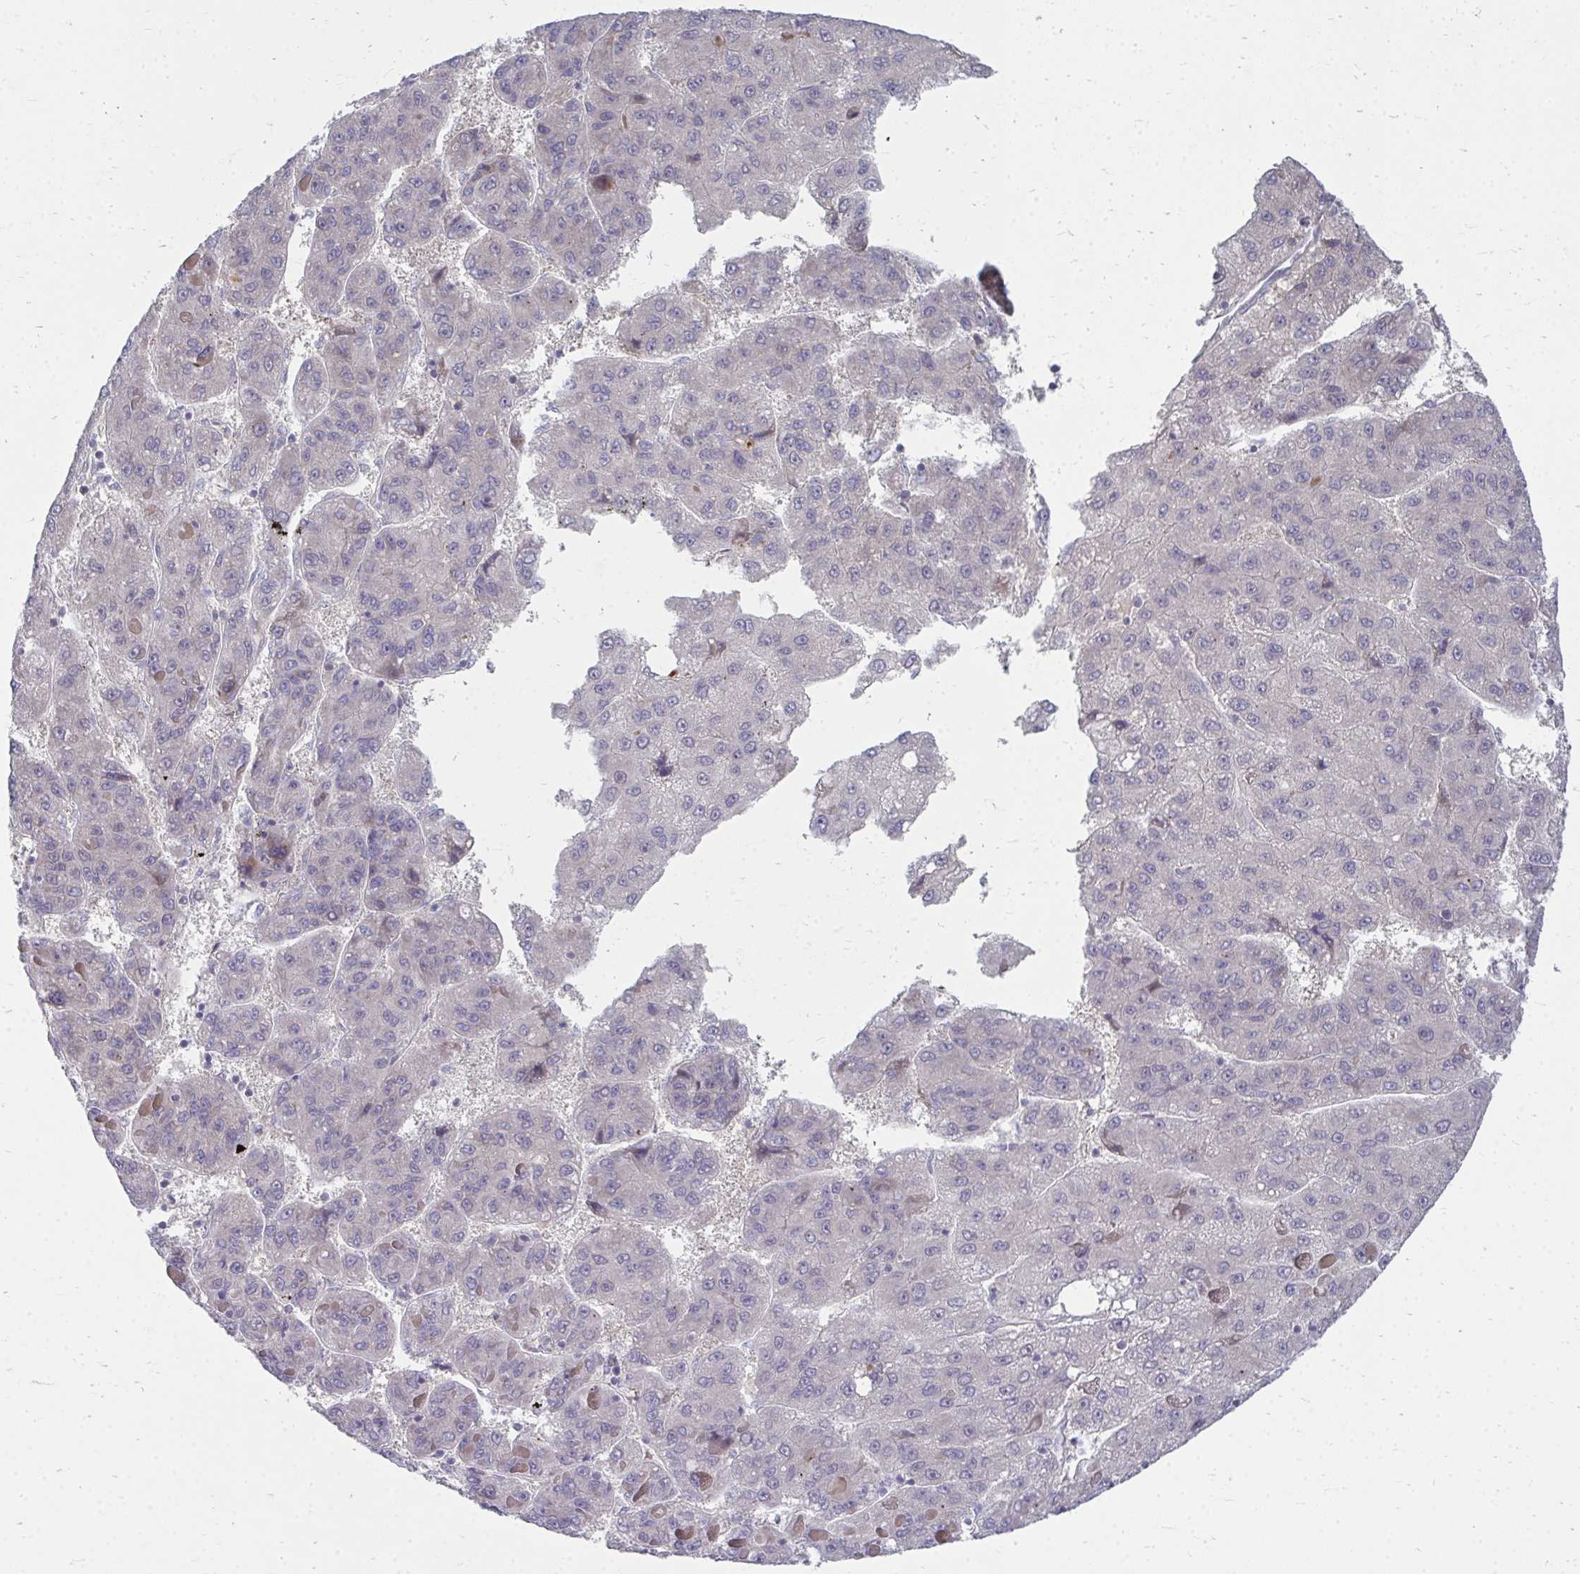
{"staining": {"intensity": "negative", "quantity": "none", "location": "none"}, "tissue": "liver cancer", "cell_type": "Tumor cells", "image_type": "cancer", "snomed": [{"axis": "morphology", "description": "Carcinoma, Hepatocellular, NOS"}, {"axis": "topography", "description": "Liver"}], "caption": "DAB (3,3'-diaminobenzidine) immunohistochemical staining of liver hepatocellular carcinoma reveals no significant staining in tumor cells. (DAB IHC visualized using brightfield microscopy, high magnification).", "gene": "MROH8", "patient": {"sex": "female", "age": 82}}